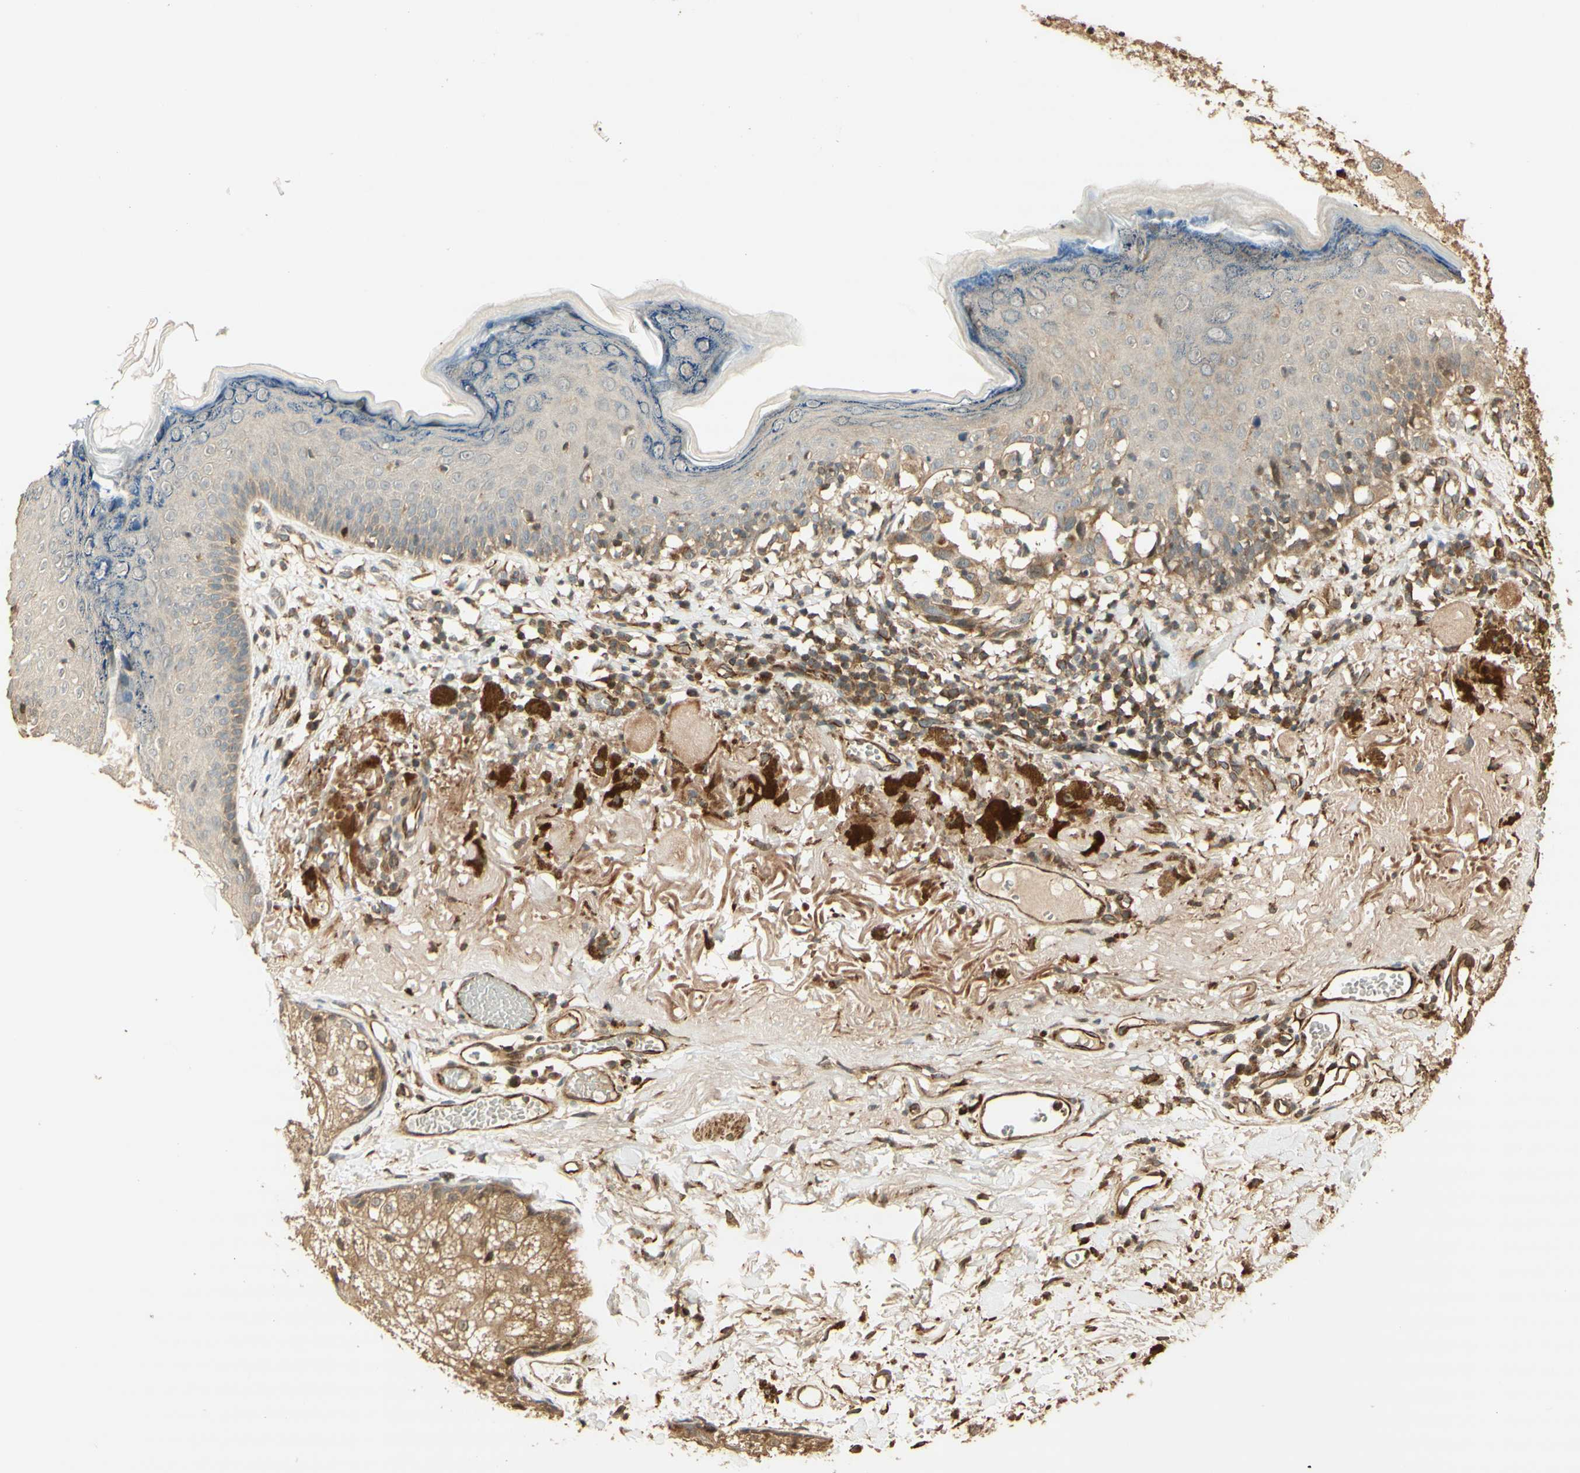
{"staining": {"intensity": "weak", "quantity": ">75%", "location": "cytoplasmic/membranous"}, "tissue": "melanoma", "cell_type": "Tumor cells", "image_type": "cancer", "snomed": [{"axis": "morphology", "description": "Malignant melanoma in situ"}, {"axis": "morphology", "description": "Malignant melanoma, NOS"}, {"axis": "topography", "description": "Skin"}], "caption": "The immunohistochemical stain shows weak cytoplasmic/membranous positivity in tumor cells of malignant melanoma in situ tissue.", "gene": "AGER", "patient": {"sex": "female", "age": 88}}